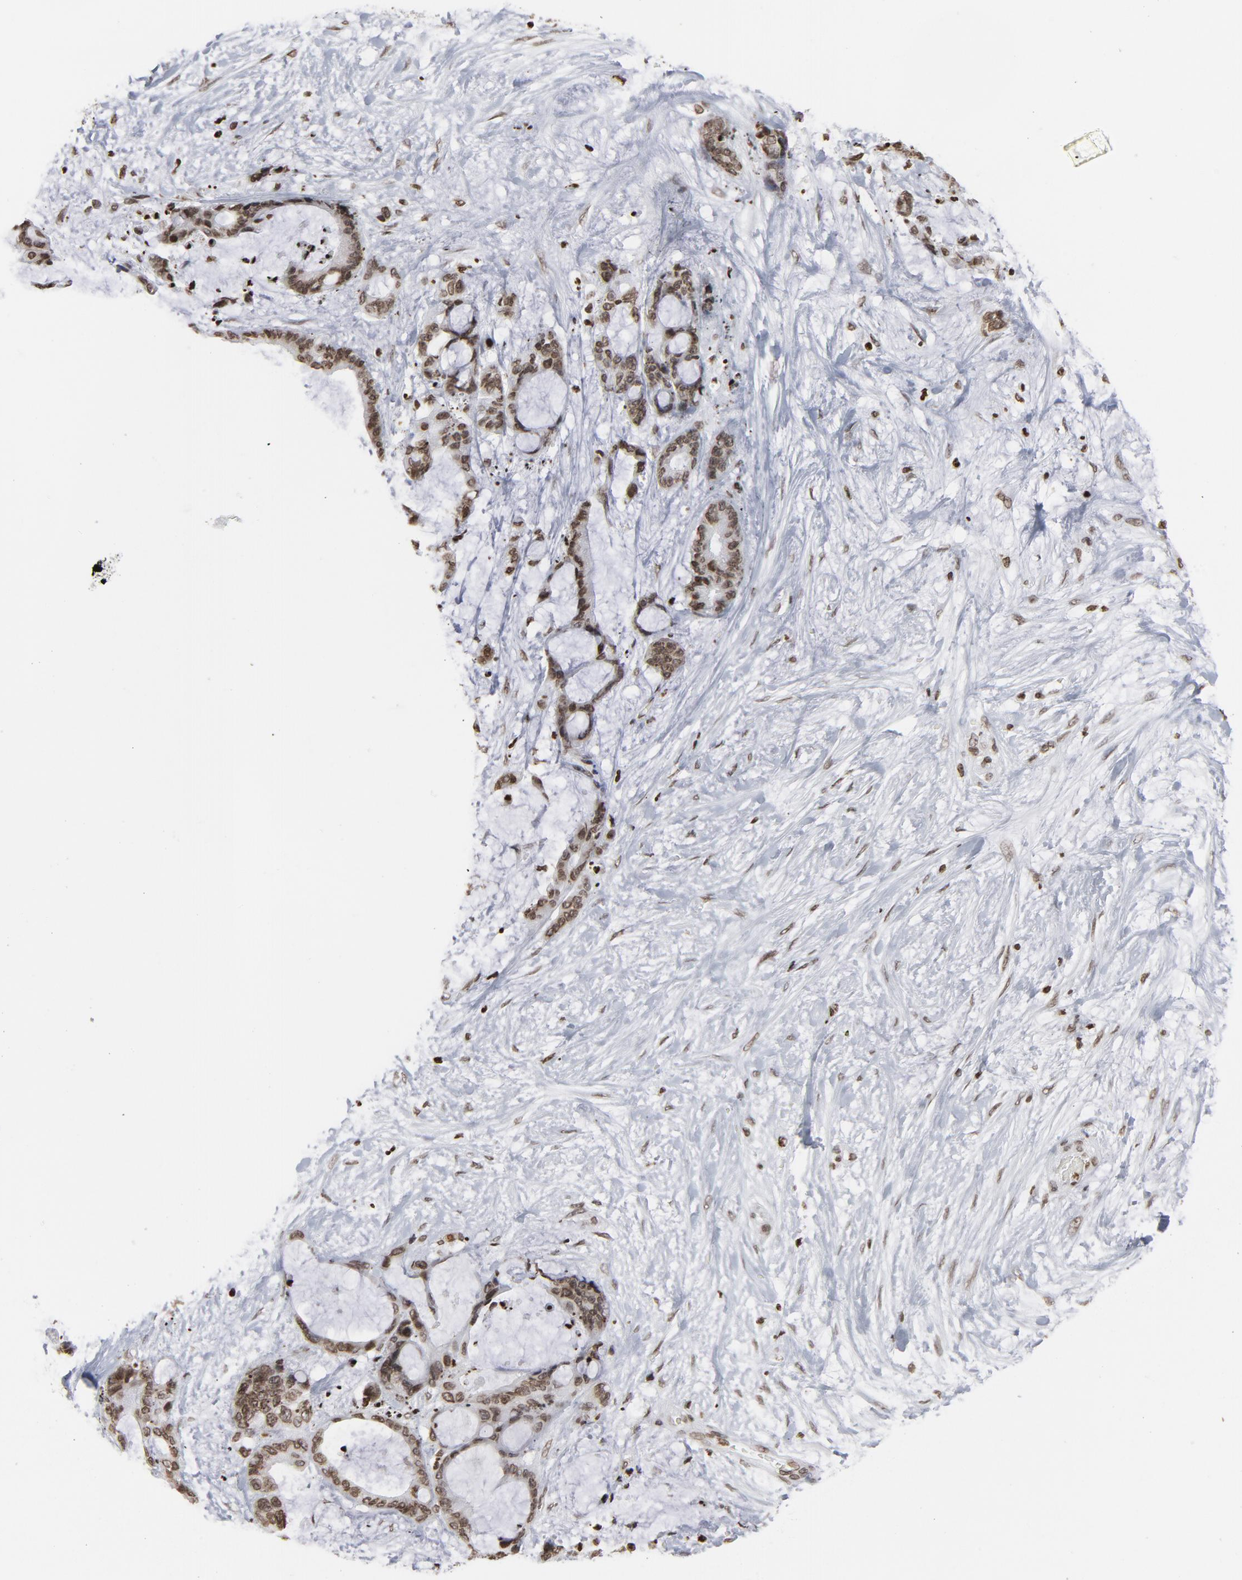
{"staining": {"intensity": "moderate", "quantity": ">75%", "location": "nuclear"}, "tissue": "liver cancer", "cell_type": "Tumor cells", "image_type": "cancer", "snomed": [{"axis": "morphology", "description": "Cholangiocarcinoma"}, {"axis": "topography", "description": "Liver"}], "caption": "Liver cancer tissue reveals moderate nuclear staining in approximately >75% of tumor cells", "gene": "H2AC12", "patient": {"sex": "female", "age": 73}}